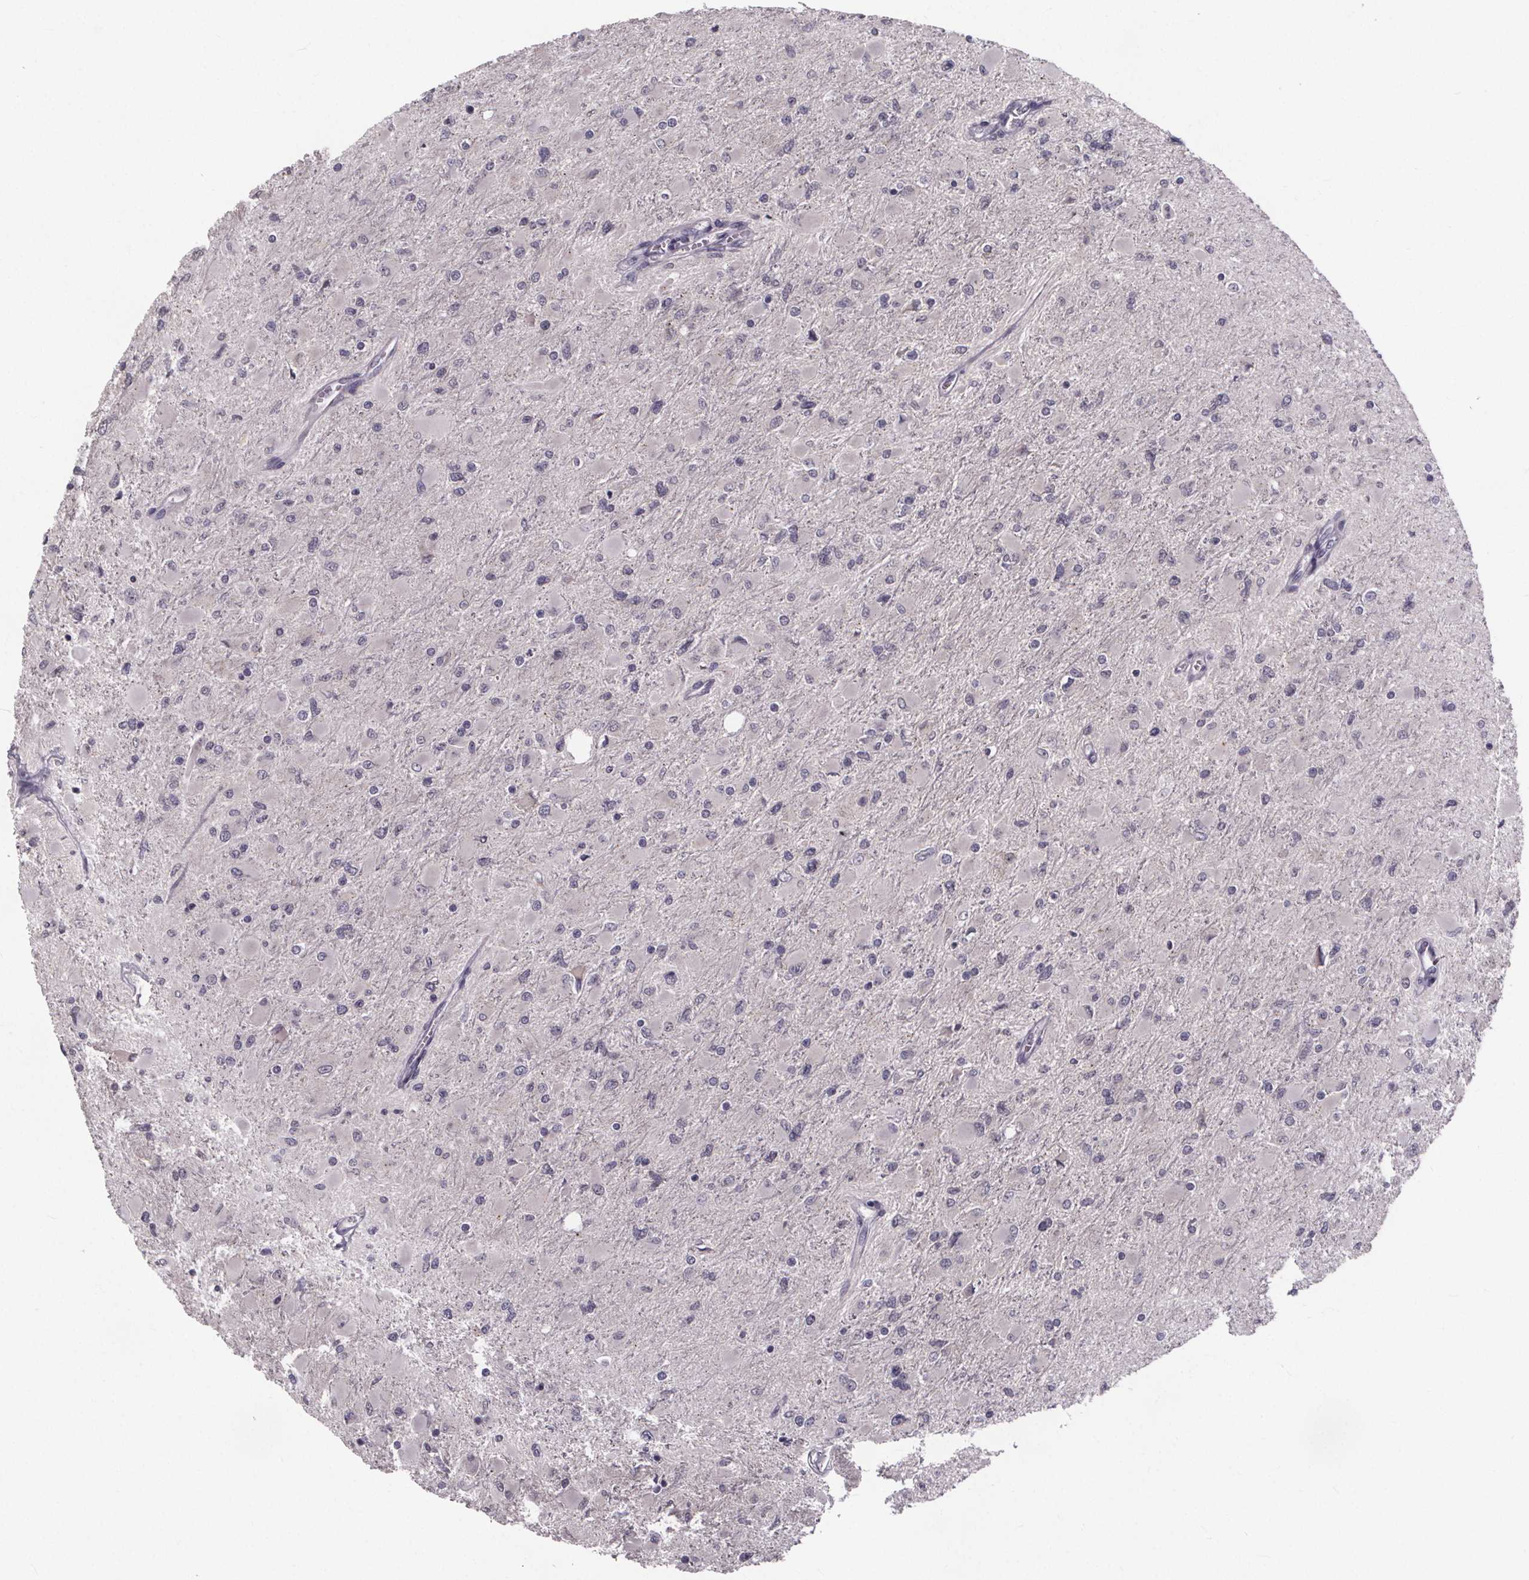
{"staining": {"intensity": "negative", "quantity": "none", "location": "none"}, "tissue": "glioma", "cell_type": "Tumor cells", "image_type": "cancer", "snomed": [{"axis": "morphology", "description": "Glioma, malignant, High grade"}, {"axis": "topography", "description": "Cerebral cortex"}], "caption": "IHC micrograph of human glioma stained for a protein (brown), which demonstrates no staining in tumor cells.", "gene": "FAM181B", "patient": {"sex": "female", "age": 36}}